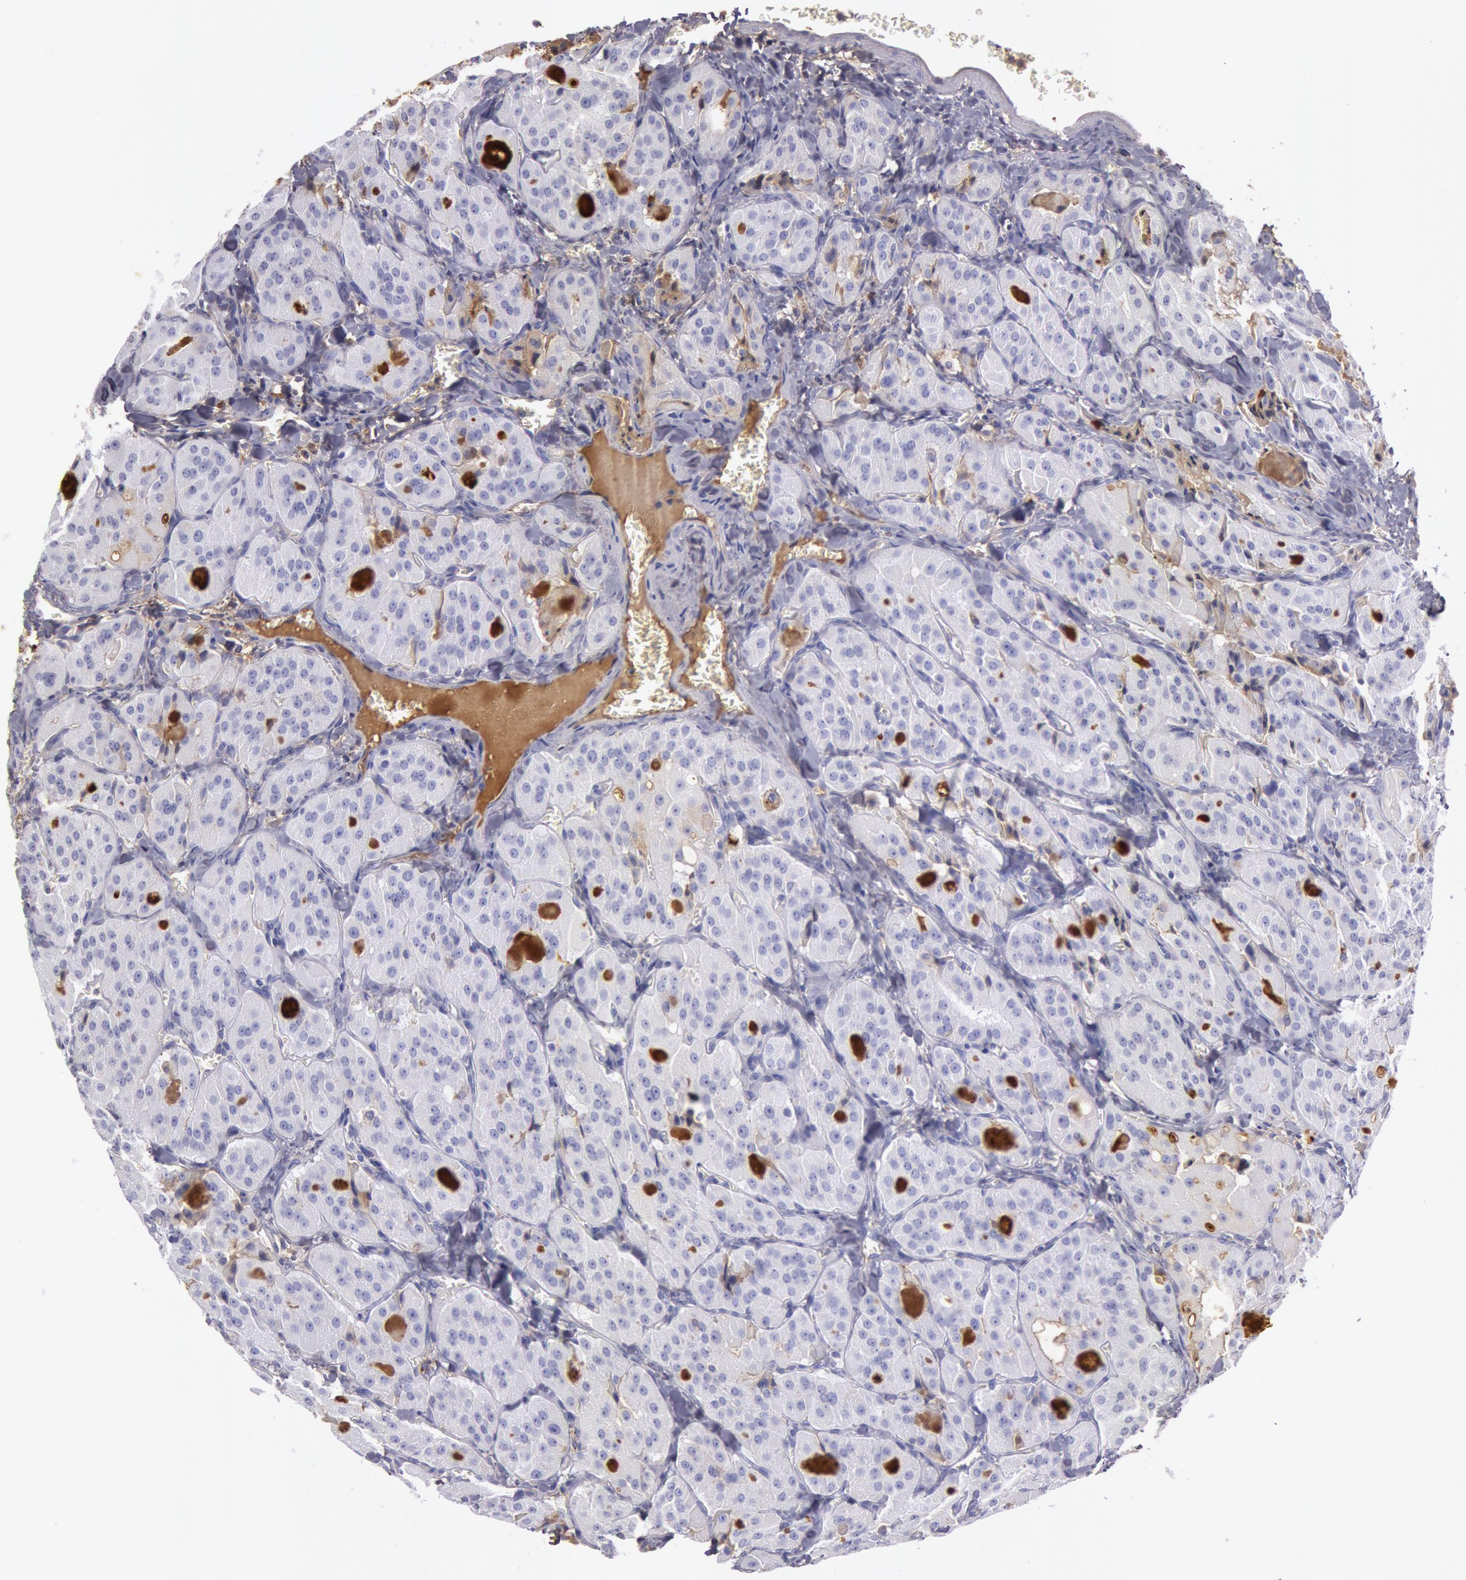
{"staining": {"intensity": "moderate", "quantity": "<25%", "location": "cytoplasmic/membranous"}, "tissue": "thyroid cancer", "cell_type": "Tumor cells", "image_type": "cancer", "snomed": [{"axis": "morphology", "description": "Carcinoma, NOS"}, {"axis": "topography", "description": "Thyroid gland"}], "caption": "A photomicrograph of human carcinoma (thyroid) stained for a protein reveals moderate cytoplasmic/membranous brown staining in tumor cells. Ihc stains the protein of interest in brown and the nuclei are stained blue.", "gene": "IGHG1", "patient": {"sex": "male", "age": 76}}